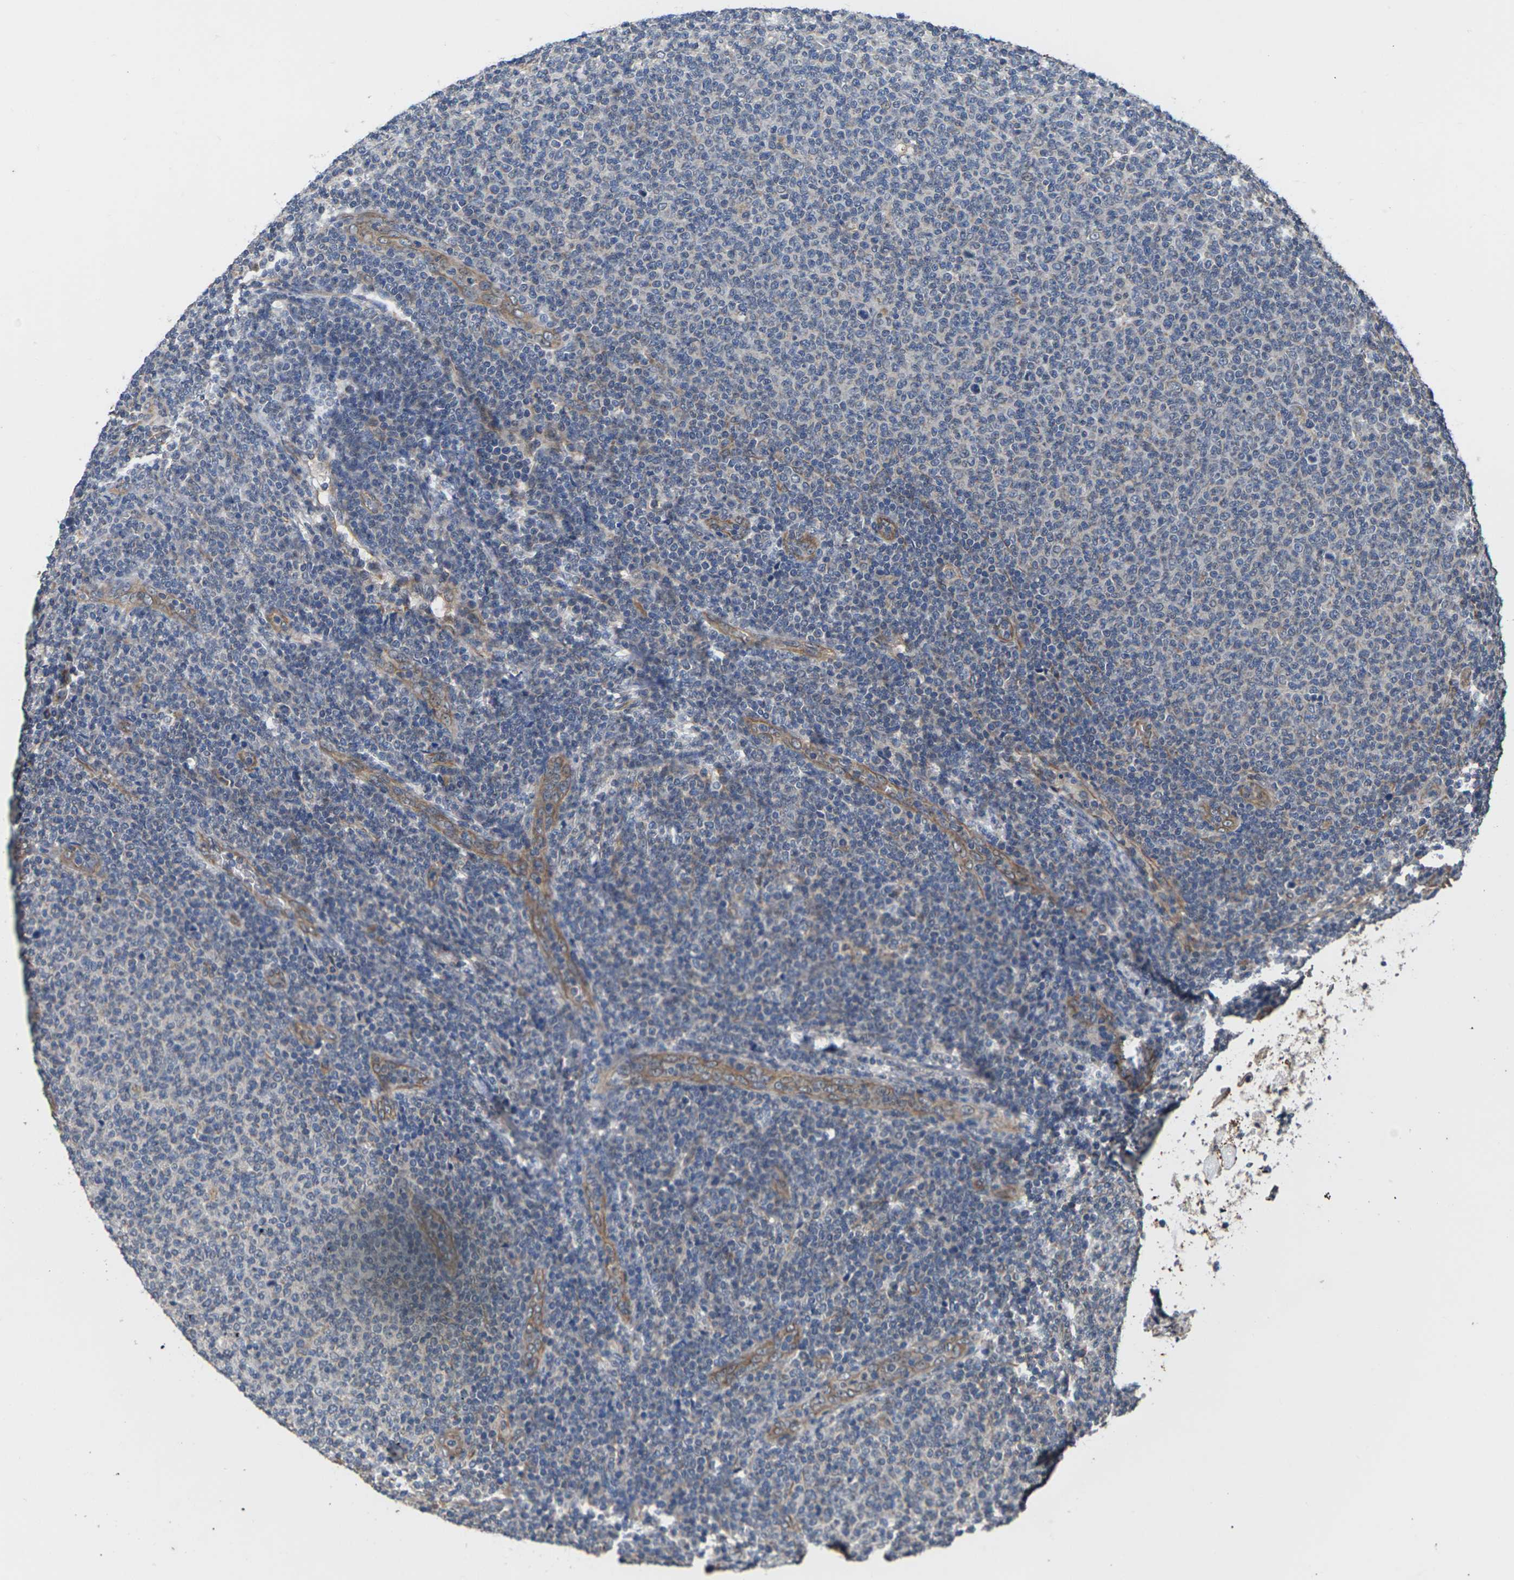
{"staining": {"intensity": "weak", "quantity": ">75%", "location": "cytoplasmic/membranous"}, "tissue": "lymphoma", "cell_type": "Tumor cells", "image_type": "cancer", "snomed": [{"axis": "morphology", "description": "Malignant lymphoma, non-Hodgkin's type, Low grade"}, {"axis": "topography", "description": "Lymph node"}], "caption": "Immunohistochemical staining of lymphoma exhibits low levels of weak cytoplasmic/membranous protein expression in approximately >75% of tumor cells.", "gene": "DKK2", "patient": {"sex": "male", "age": 66}}